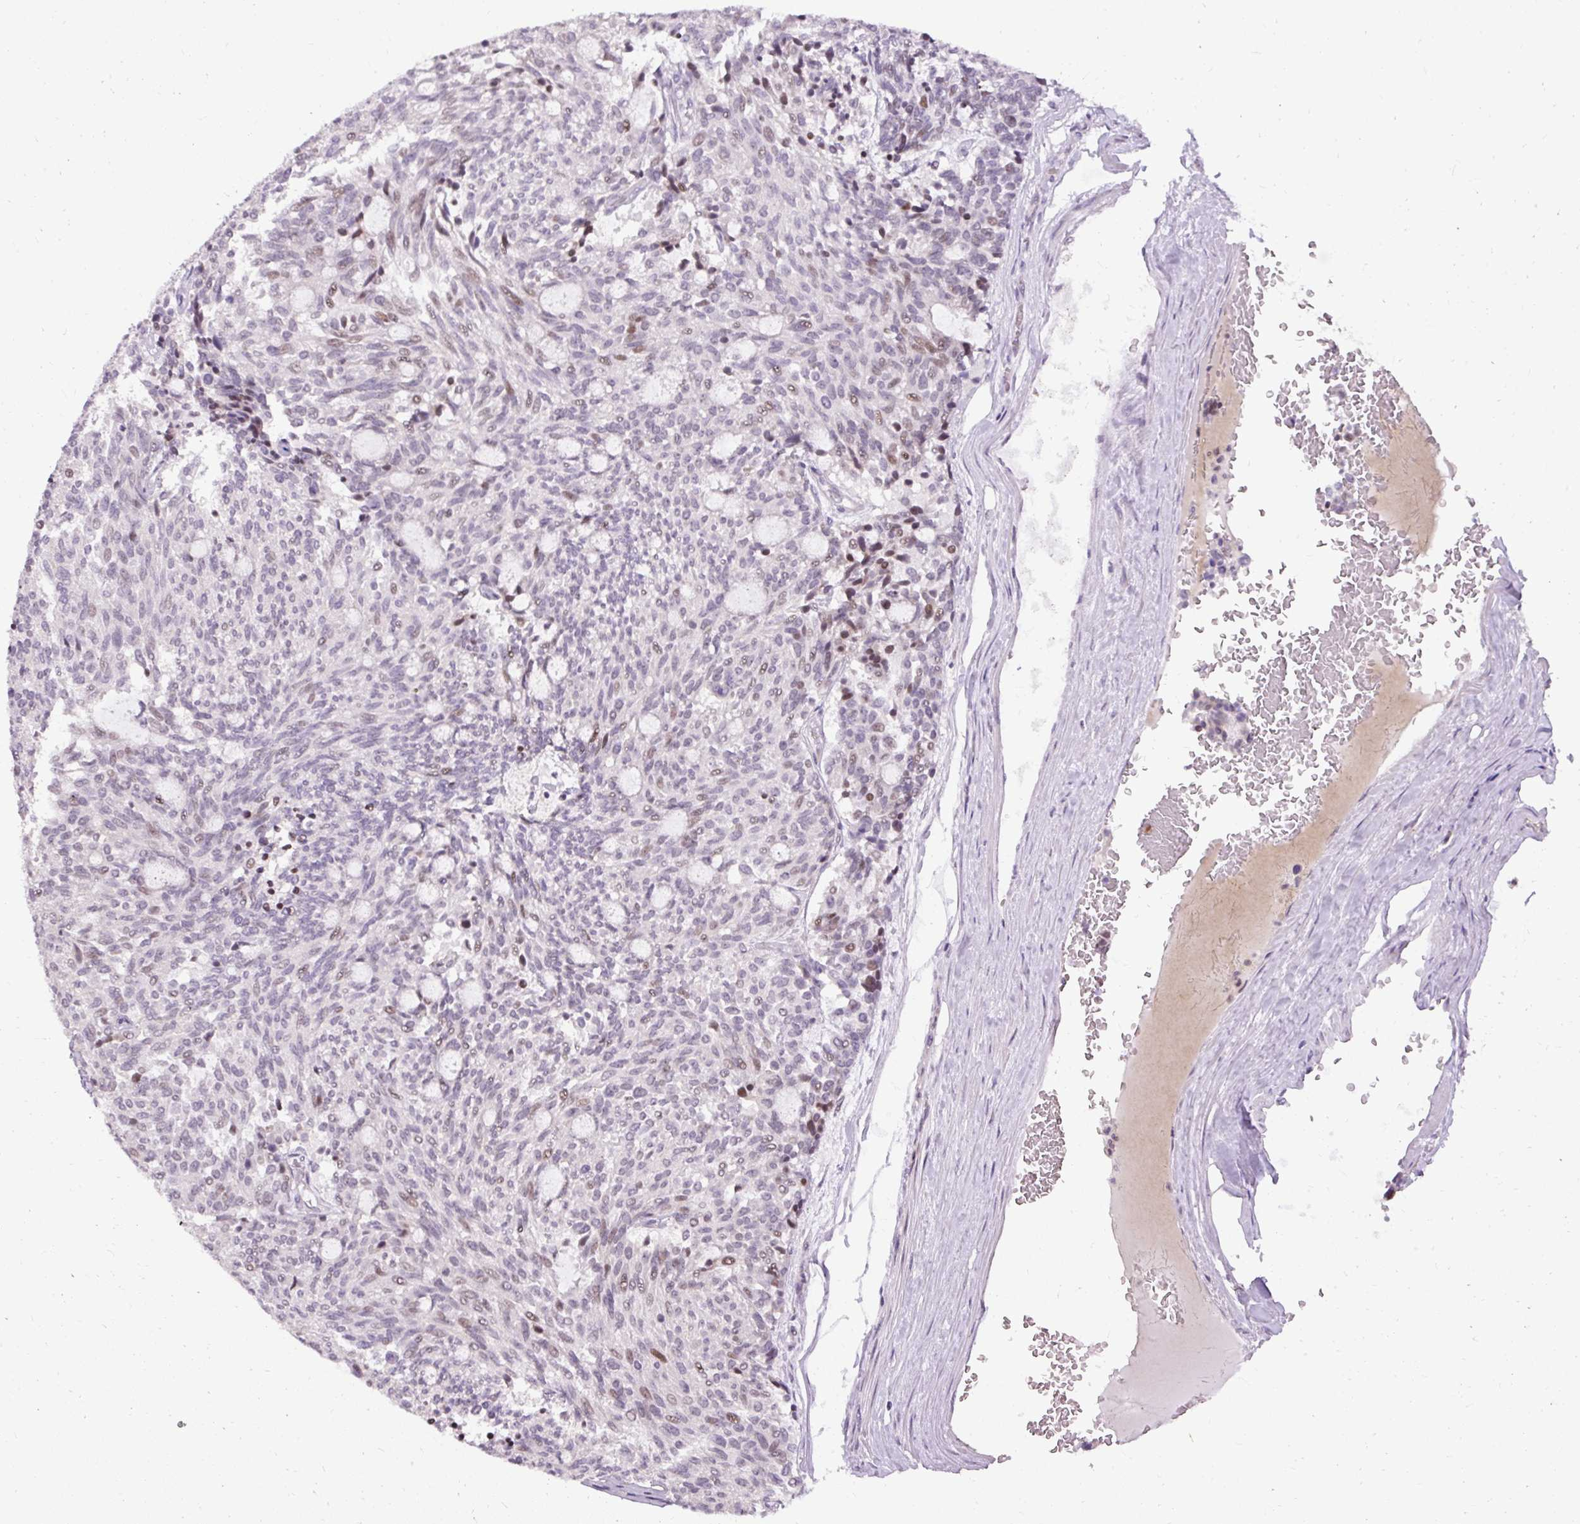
{"staining": {"intensity": "moderate", "quantity": "<25%", "location": "nuclear"}, "tissue": "carcinoid", "cell_type": "Tumor cells", "image_type": "cancer", "snomed": [{"axis": "morphology", "description": "Carcinoid, malignant, NOS"}, {"axis": "topography", "description": "Pancreas"}], "caption": "Moderate nuclear expression for a protein is appreciated in approximately <25% of tumor cells of carcinoid using immunohistochemistry (IHC).", "gene": "ARHGEF18", "patient": {"sex": "female", "age": 54}}